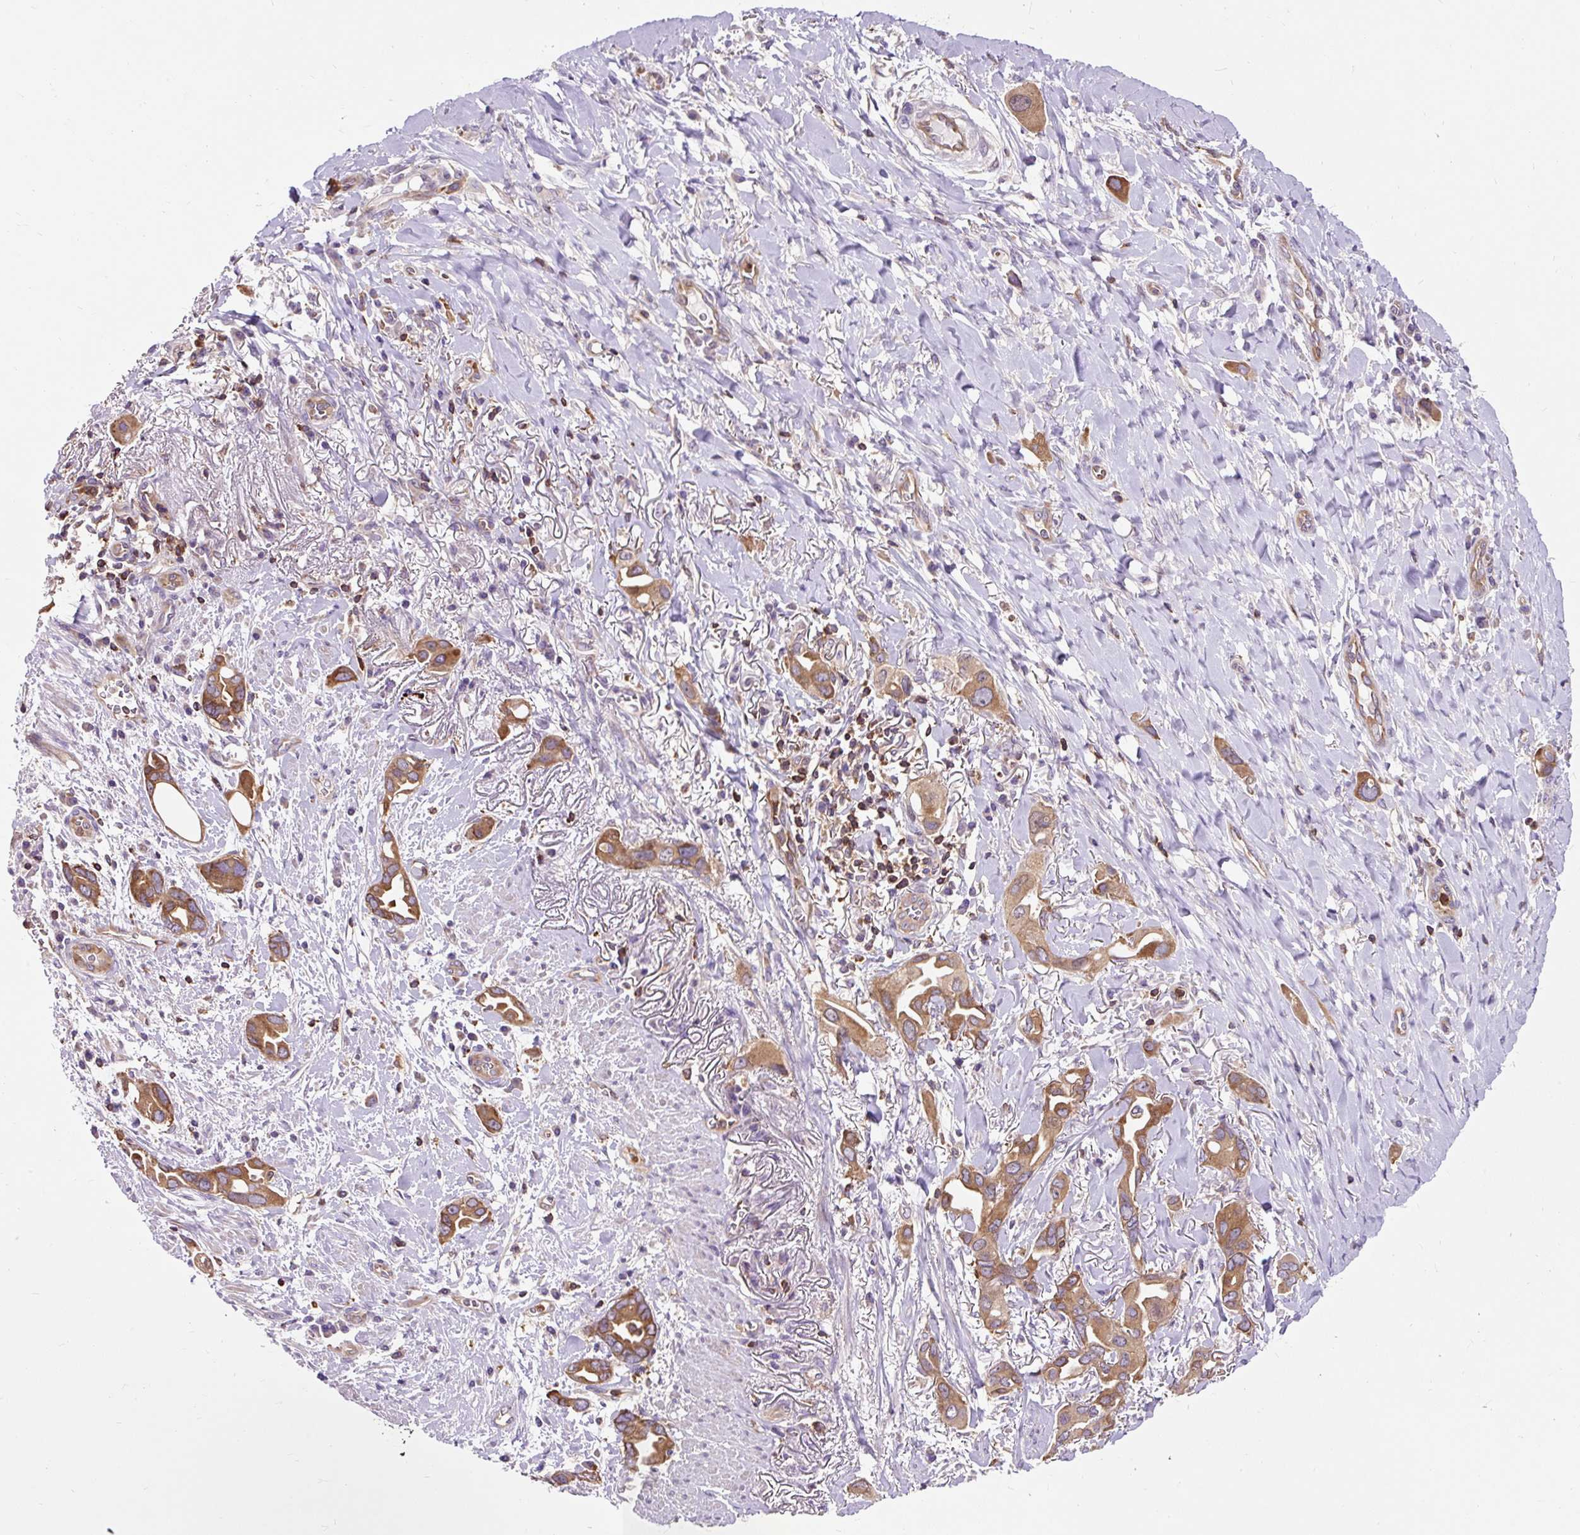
{"staining": {"intensity": "moderate", "quantity": ">75%", "location": "cytoplasmic/membranous"}, "tissue": "lung cancer", "cell_type": "Tumor cells", "image_type": "cancer", "snomed": [{"axis": "morphology", "description": "Adenocarcinoma, NOS"}, {"axis": "topography", "description": "Lung"}], "caption": "Tumor cells display medium levels of moderate cytoplasmic/membranous positivity in about >75% of cells in lung cancer (adenocarcinoma).", "gene": "CISD3", "patient": {"sex": "male", "age": 76}}